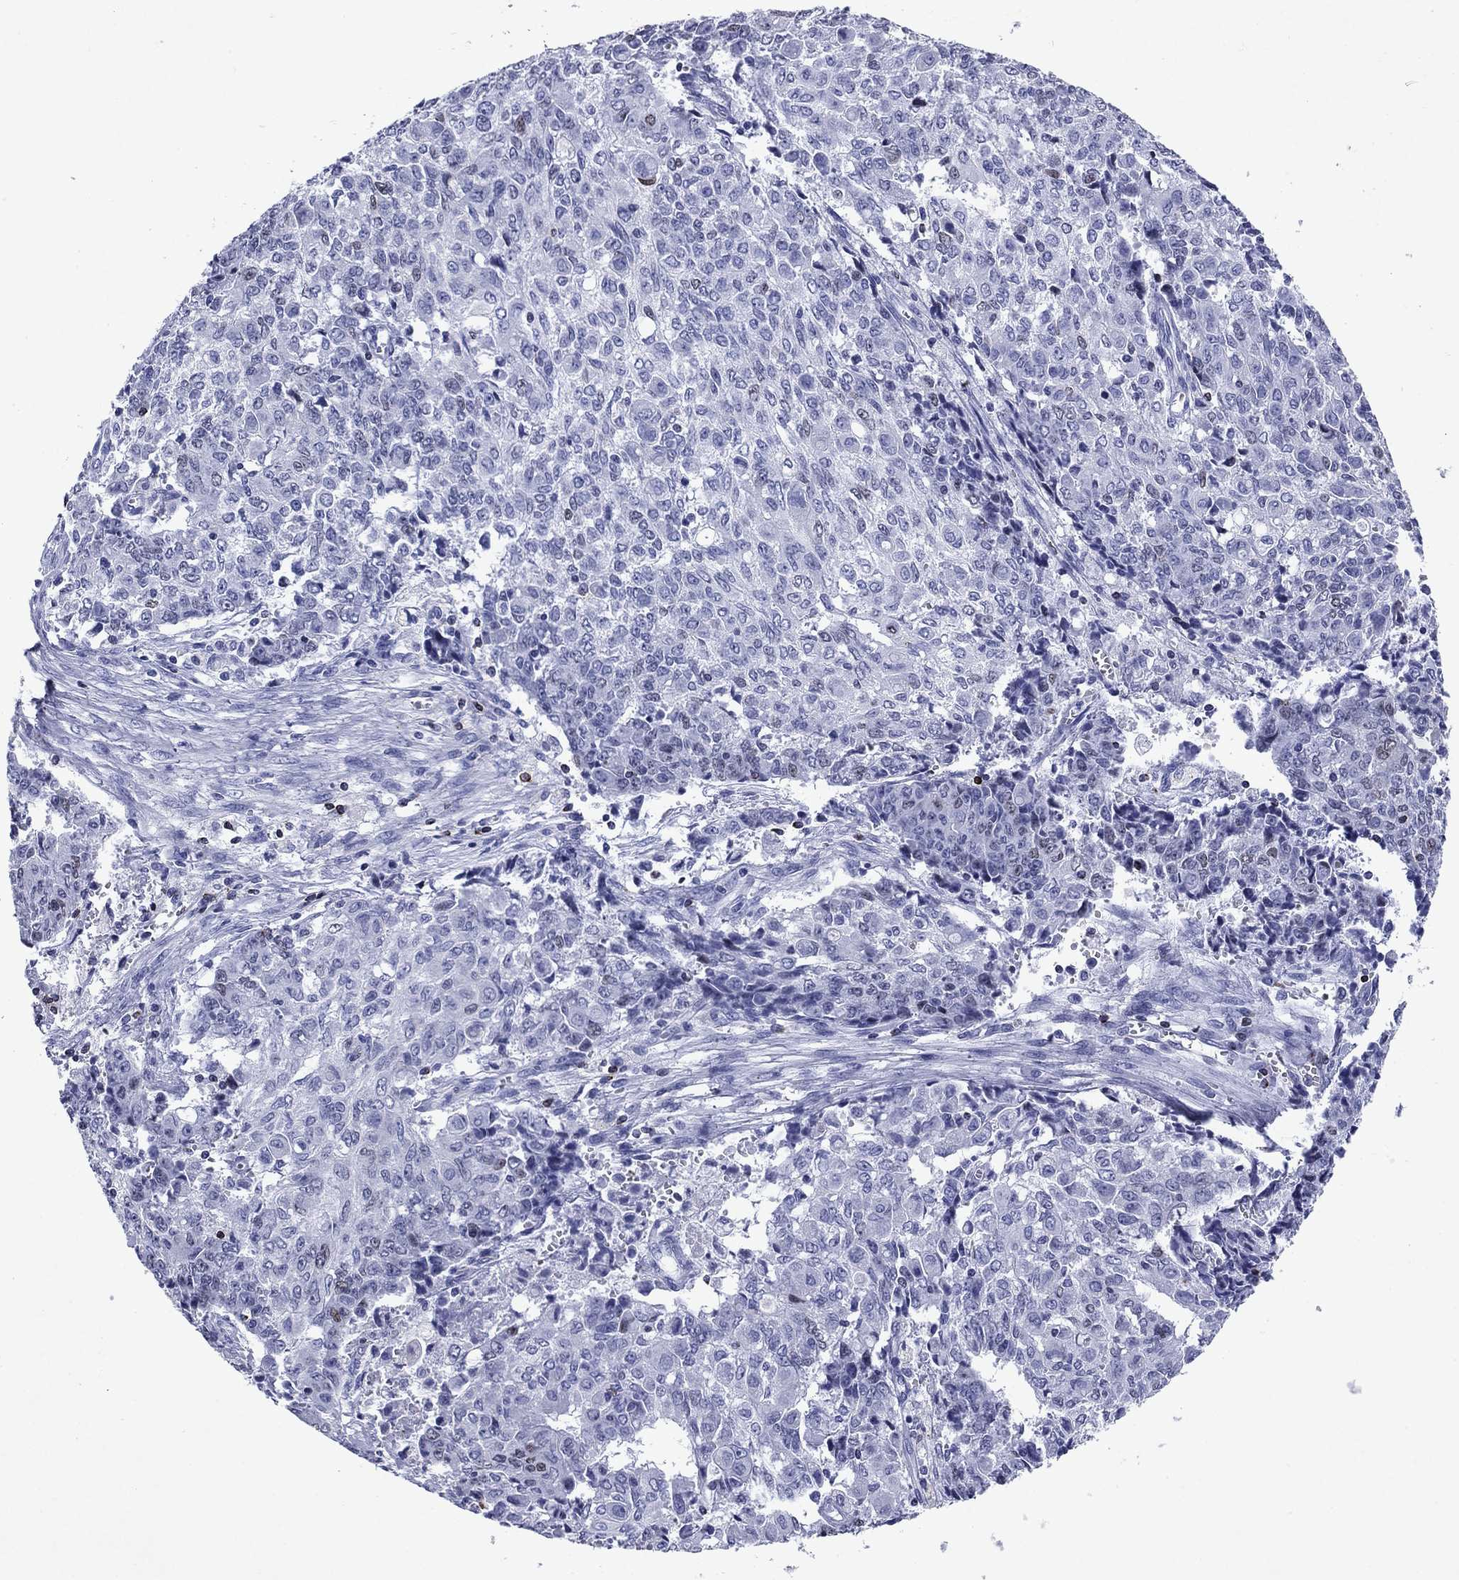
{"staining": {"intensity": "weak", "quantity": "<25%", "location": "nuclear"}, "tissue": "ovarian cancer", "cell_type": "Tumor cells", "image_type": "cancer", "snomed": [{"axis": "morphology", "description": "Carcinoma, endometroid"}, {"axis": "topography", "description": "Ovary"}], "caption": "The micrograph exhibits no staining of tumor cells in ovarian cancer.", "gene": "GZMK", "patient": {"sex": "female", "age": 42}}